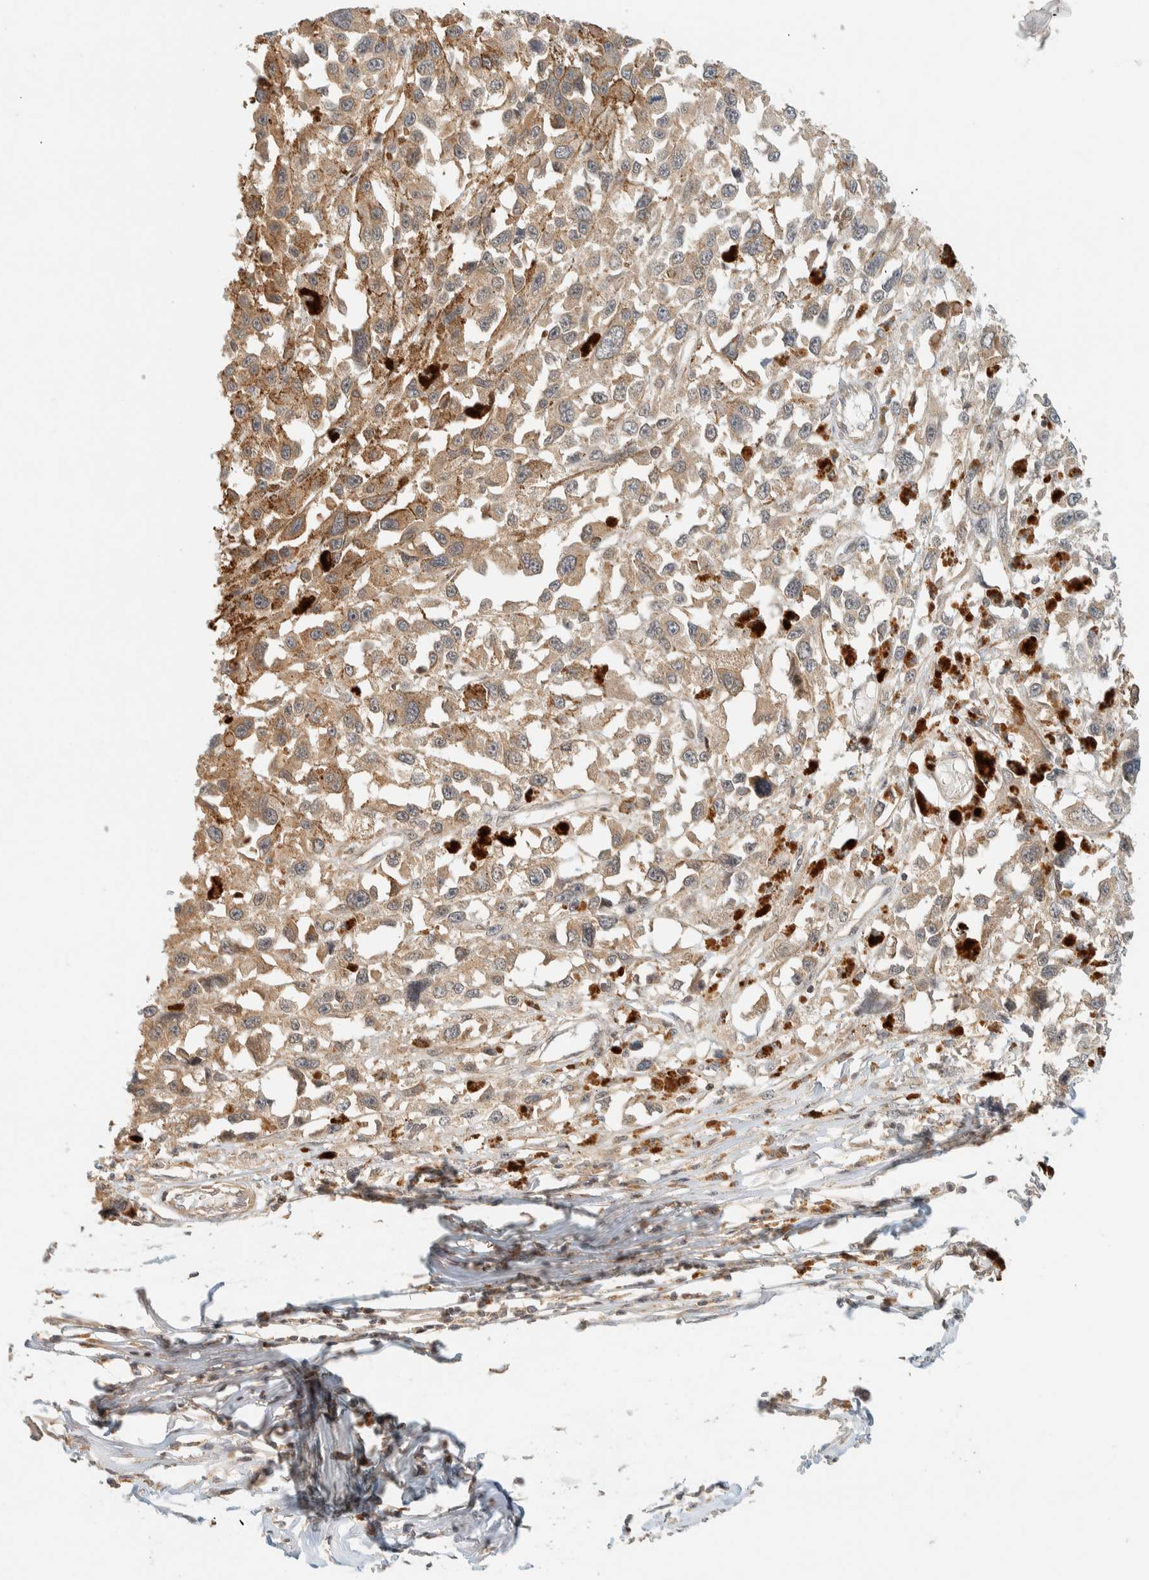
{"staining": {"intensity": "weak", "quantity": ">75%", "location": "cytoplasmic/membranous"}, "tissue": "melanoma", "cell_type": "Tumor cells", "image_type": "cancer", "snomed": [{"axis": "morphology", "description": "Malignant melanoma, Metastatic site"}, {"axis": "topography", "description": "Lymph node"}], "caption": "Human melanoma stained for a protein (brown) exhibits weak cytoplasmic/membranous positive positivity in about >75% of tumor cells.", "gene": "ARFGEF1", "patient": {"sex": "male", "age": 59}}